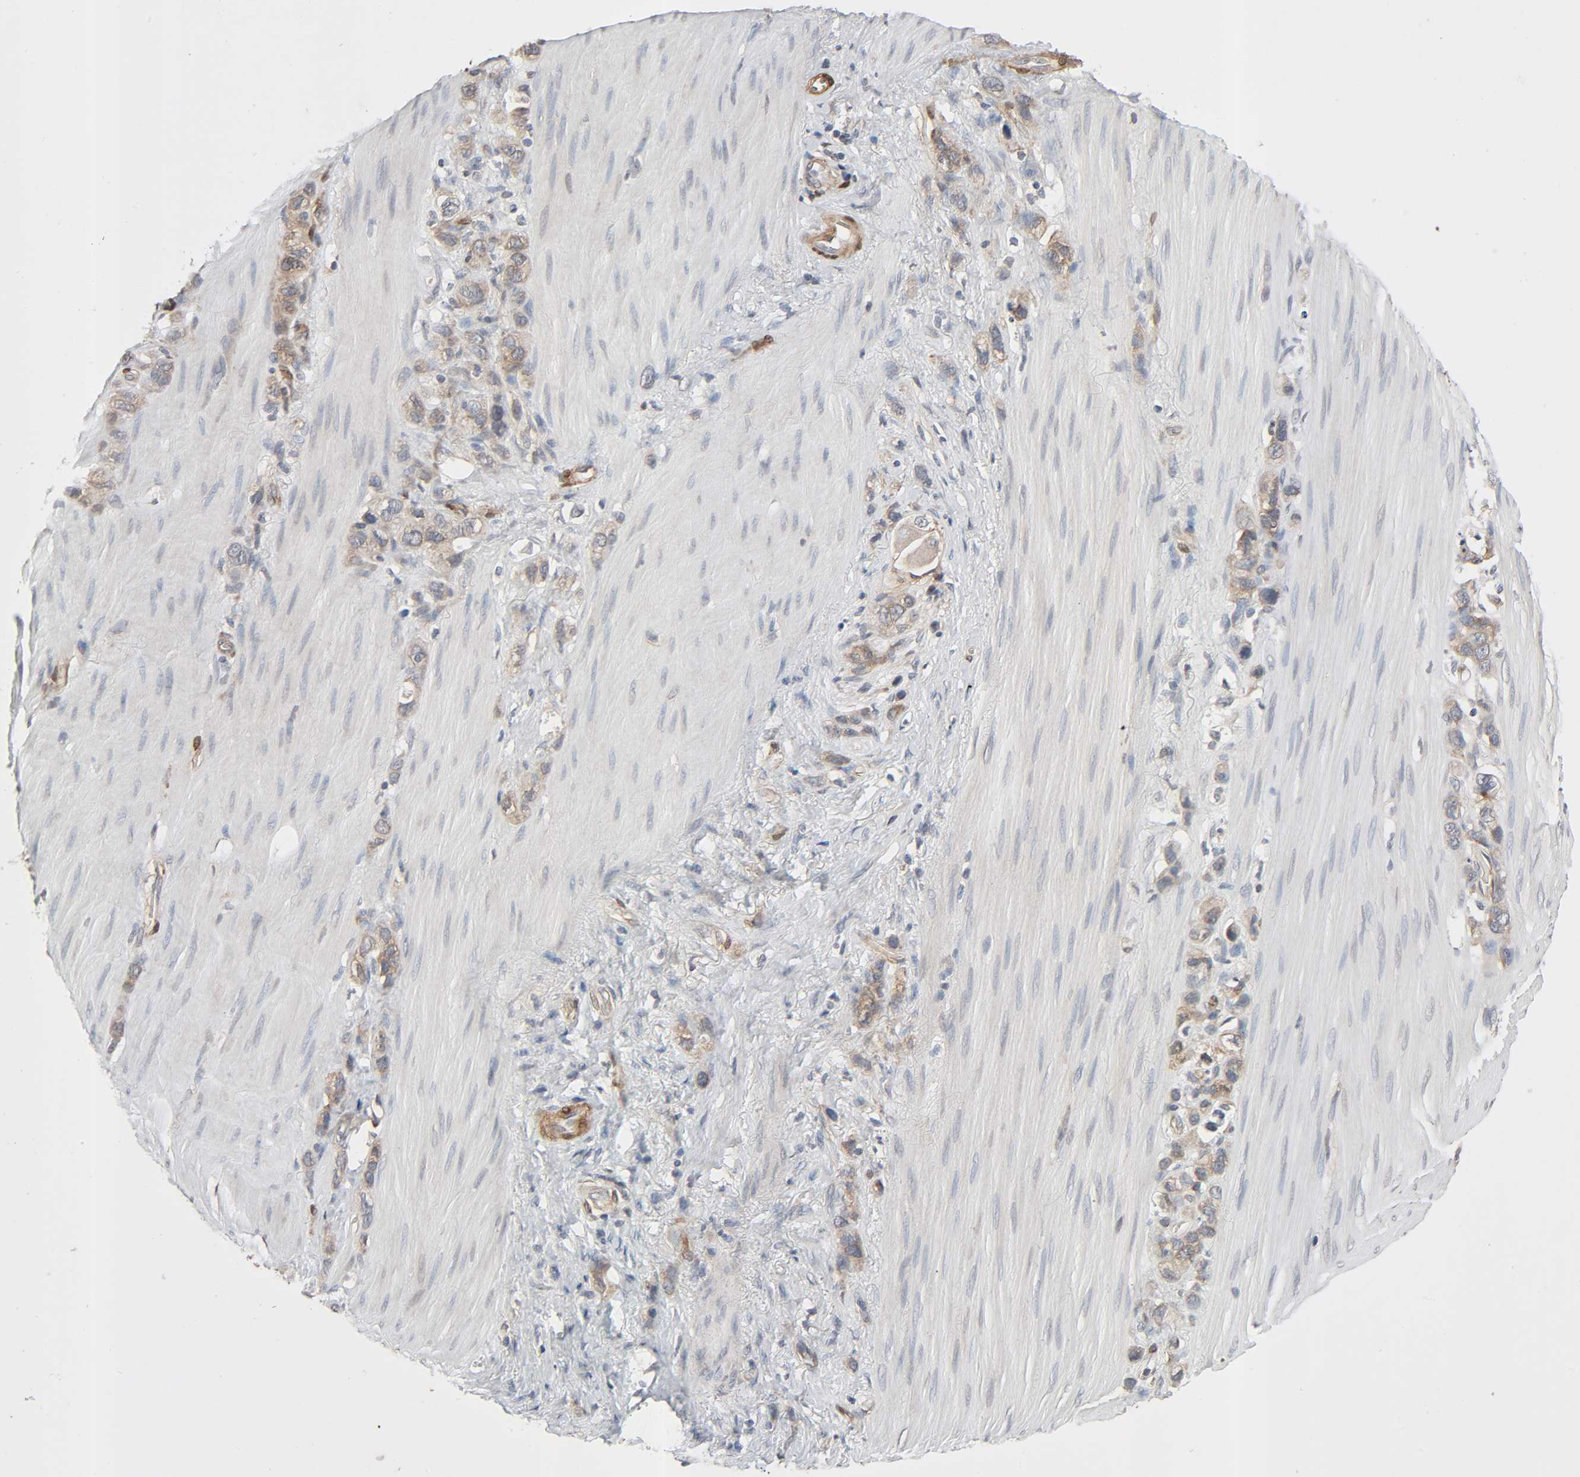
{"staining": {"intensity": "weak", "quantity": ">75%", "location": "cytoplasmic/membranous"}, "tissue": "stomach cancer", "cell_type": "Tumor cells", "image_type": "cancer", "snomed": [{"axis": "morphology", "description": "Normal tissue, NOS"}, {"axis": "morphology", "description": "Adenocarcinoma, NOS"}, {"axis": "morphology", "description": "Adenocarcinoma, High grade"}, {"axis": "topography", "description": "Stomach, upper"}, {"axis": "topography", "description": "Stomach"}], "caption": "IHC micrograph of neoplastic tissue: stomach cancer stained using IHC exhibits low levels of weak protein expression localized specifically in the cytoplasmic/membranous of tumor cells, appearing as a cytoplasmic/membranous brown color.", "gene": "PTK2", "patient": {"sex": "female", "age": 65}}